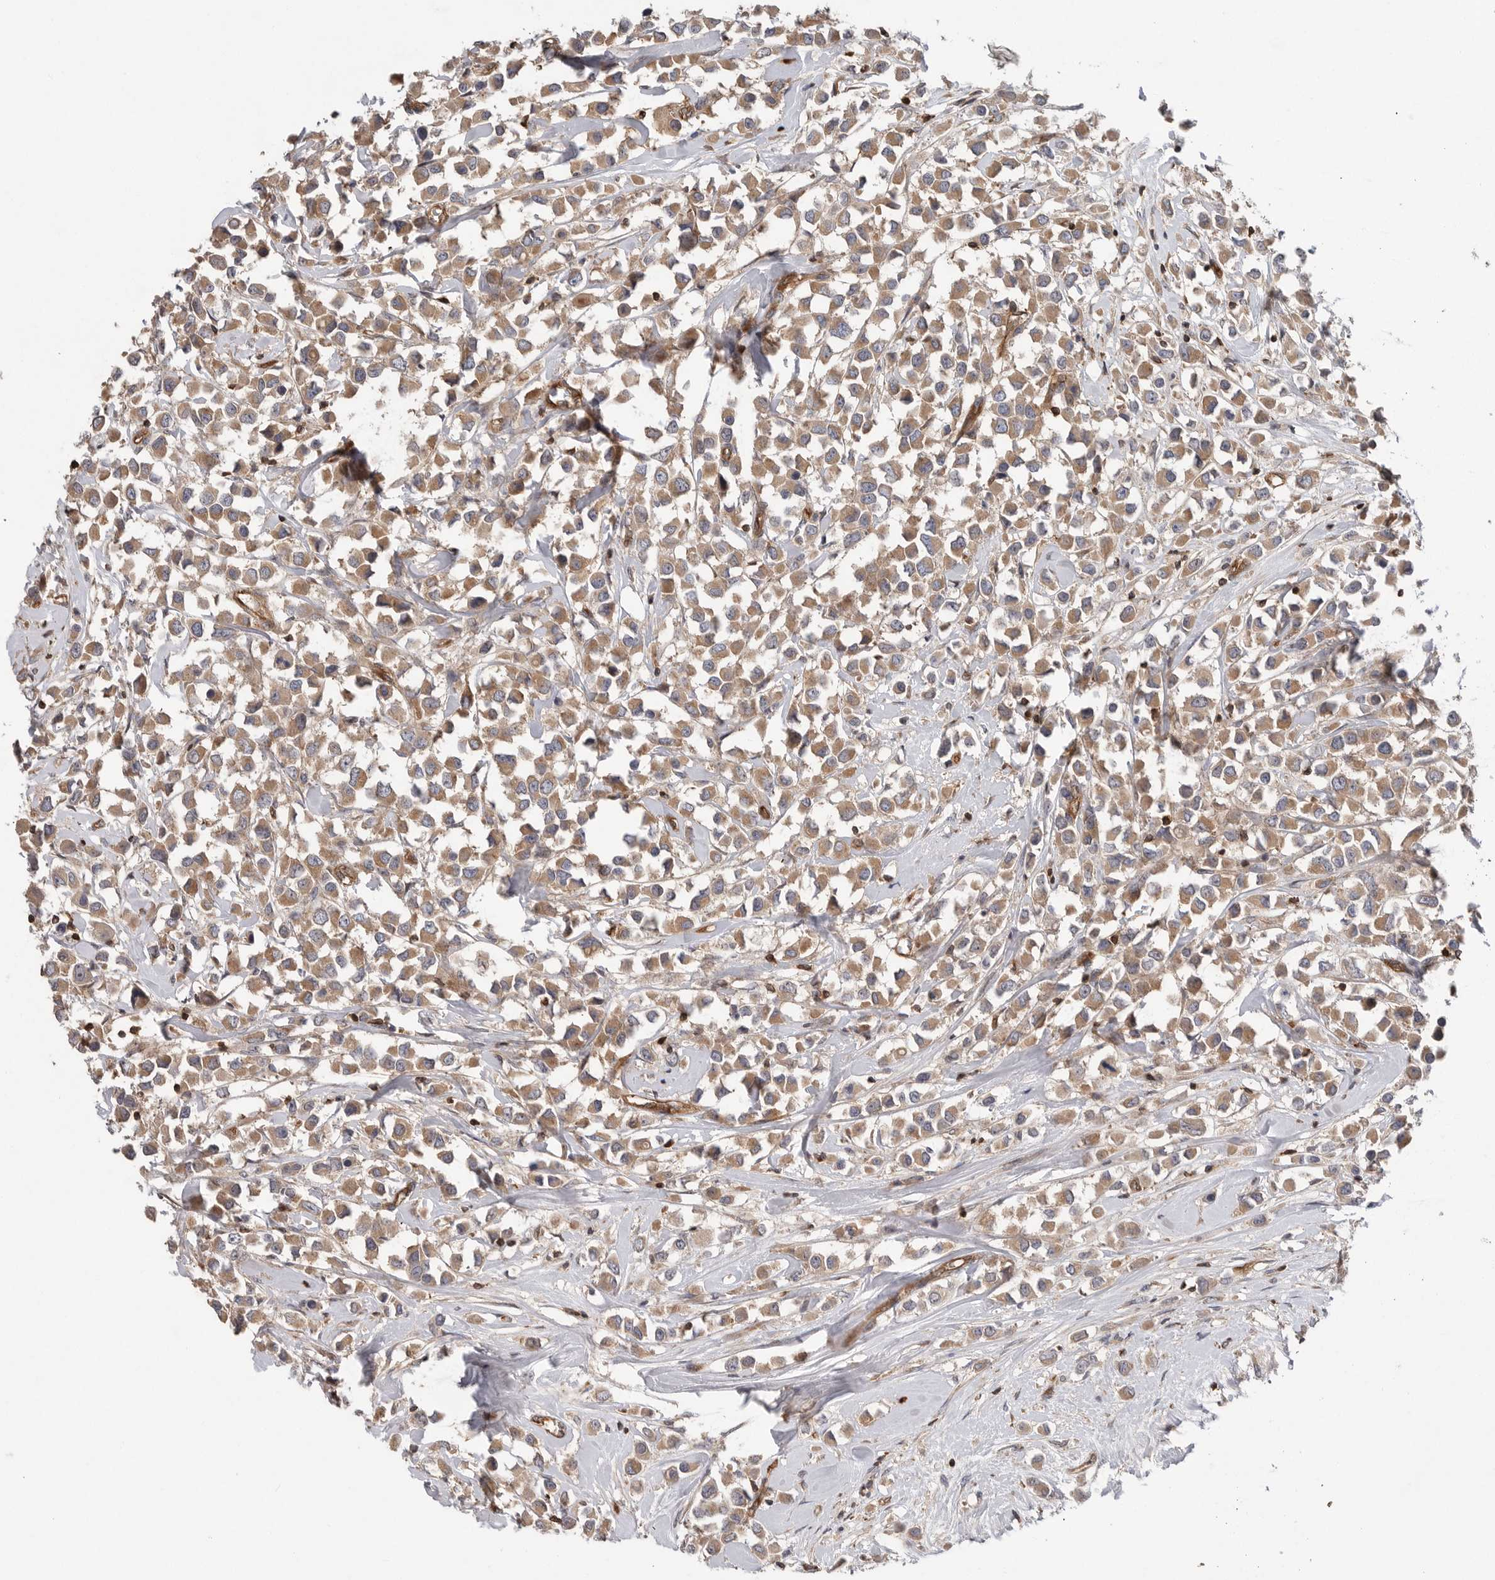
{"staining": {"intensity": "moderate", "quantity": ">75%", "location": "cytoplasmic/membranous"}, "tissue": "breast cancer", "cell_type": "Tumor cells", "image_type": "cancer", "snomed": [{"axis": "morphology", "description": "Duct carcinoma"}, {"axis": "topography", "description": "Breast"}], "caption": "Immunohistochemical staining of breast cancer (invasive ductal carcinoma) demonstrates moderate cytoplasmic/membranous protein expression in approximately >75% of tumor cells.", "gene": "PRKCH", "patient": {"sex": "female", "age": 61}}